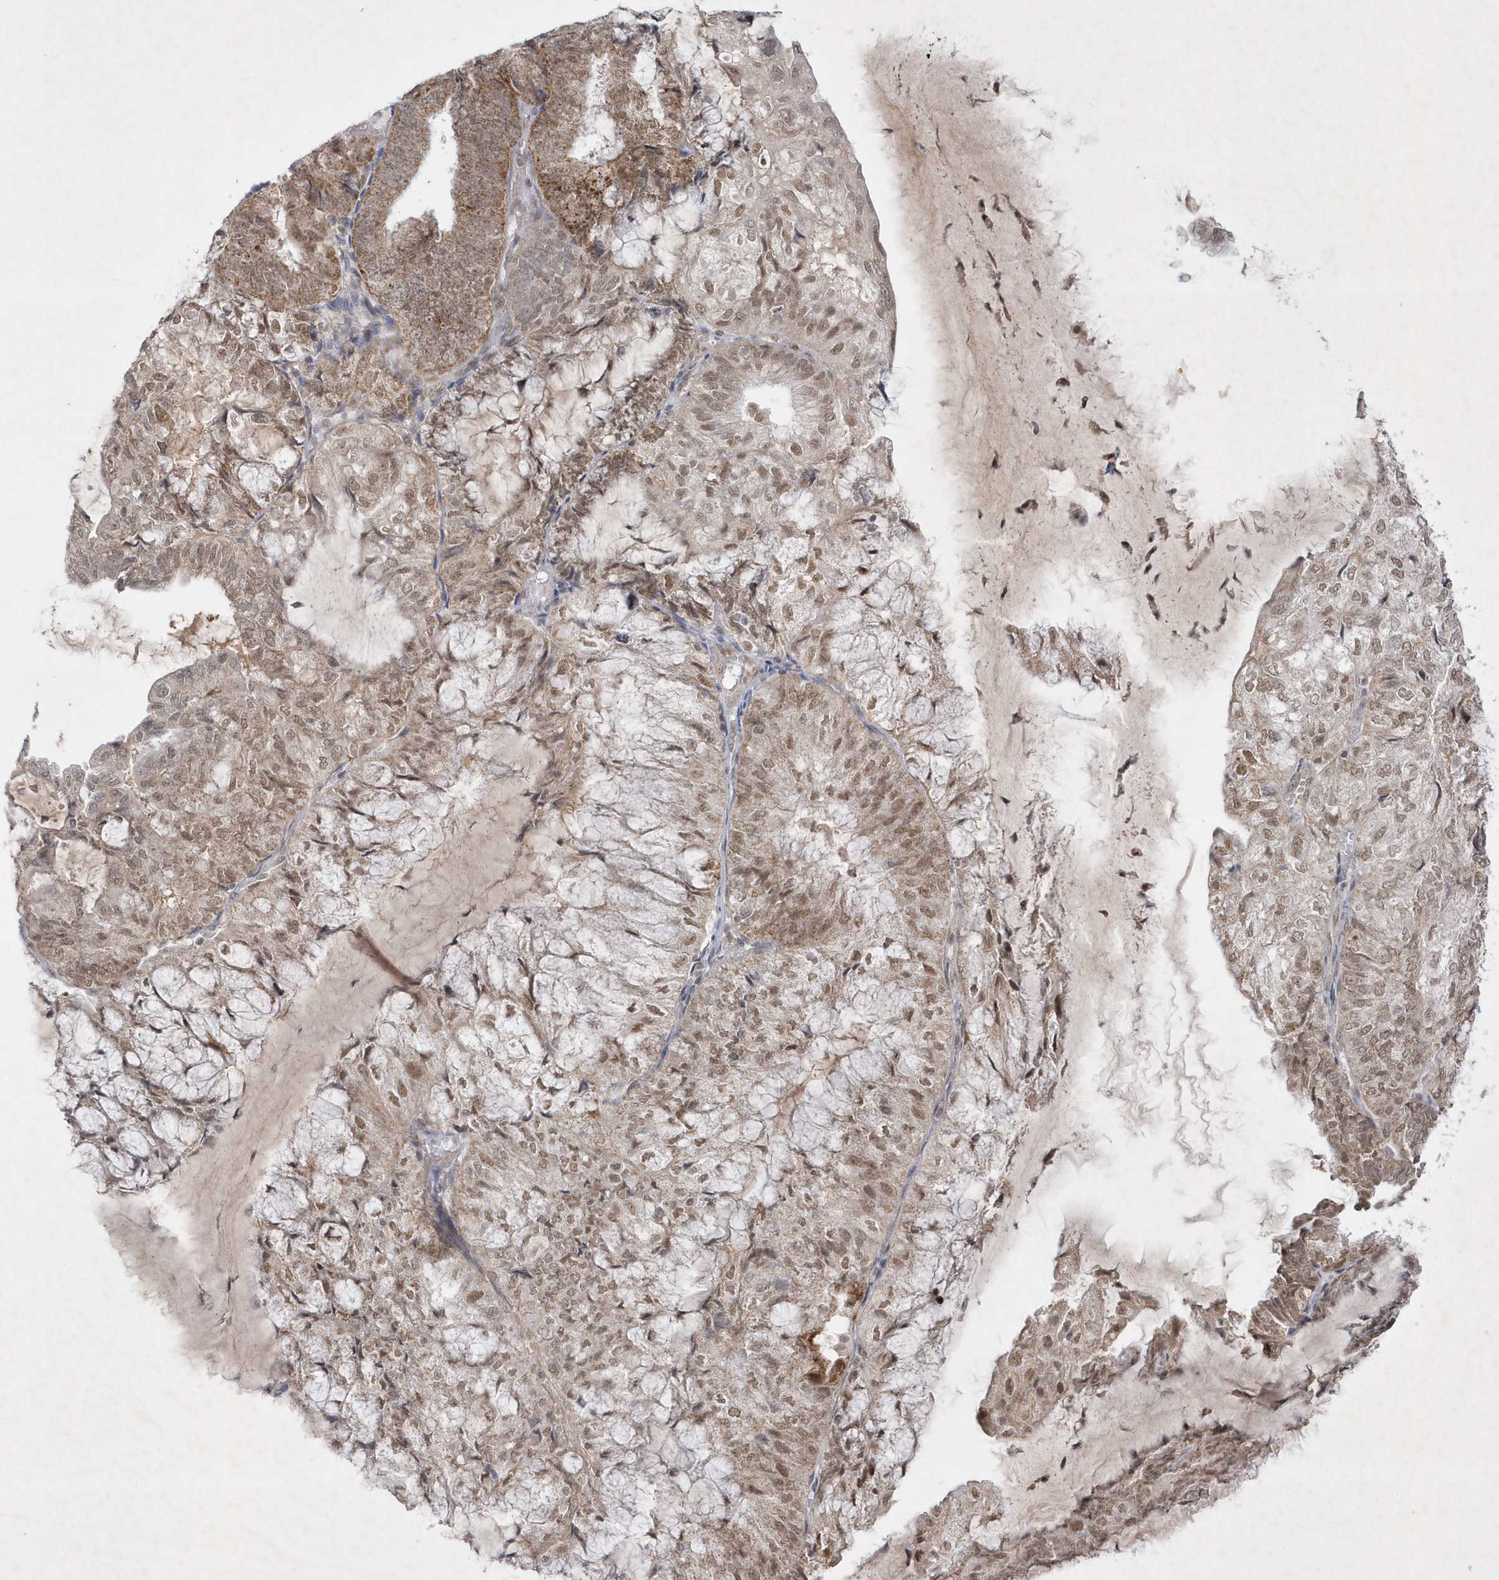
{"staining": {"intensity": "moderate", "quantity": ">75%", "location": "nuclear"}, "tissue": "endometrial cancer", "cell_type": "Tumor cells", "image_type": "cancer", "snomed": [{"axis": "morphology", "description": "Adenocarcinoma, NOS"}, {"axis": "topography", "description": "Endometrium"}], "caption": "Immunohistochemical staining of human endometrial cancer reveals medium levels of moderate nuclear protein staining in approximately >75% of tumor cells. Using DAB (3,3'-diaminobenzidine) (brown) and hematoxylin (blue) stains, captured at high magnification using brightfield microscopy.", "gene": "CPSF3", "patient": {"sex": "female", "age": 81}}